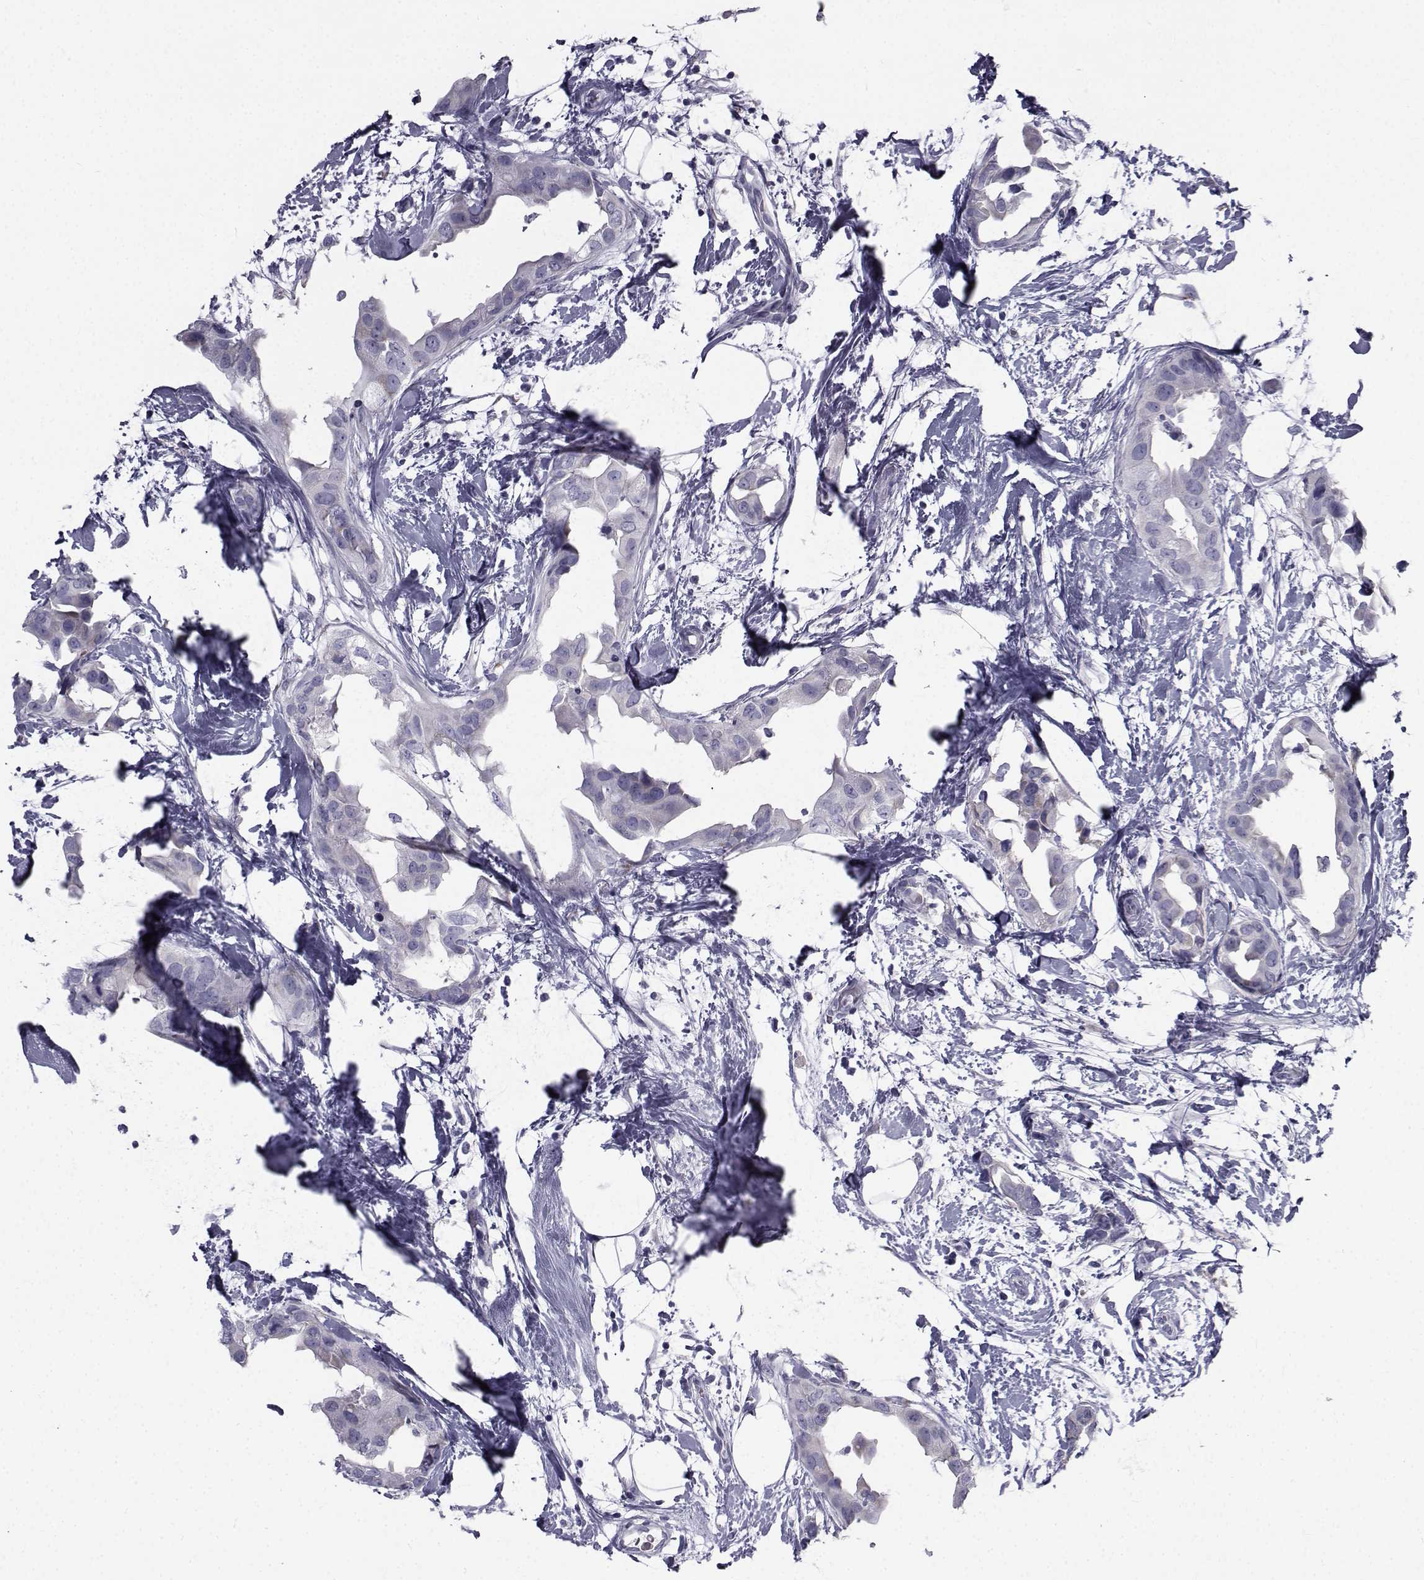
{"staining": {"intensity": "negative", "quantity": "none", "location": "none"}, "tissue": "breast cancer", "cell_type": "Tumor cells", "image_type": "cancer", "snomed": [{"axis": "morphology", "description": "Normal tissue, NOS"}, {"axis": "morphology", "description": "Duct carcinoma"}, {"axis": "topography", "description": "Breast"}], "caption": "Protein analysis of breast infiltrating ductal carcinoma demonstrates no significant positivity in tumor cells.", "gene": "FDXR", "patient": {"sex": "female", "age": 40}}